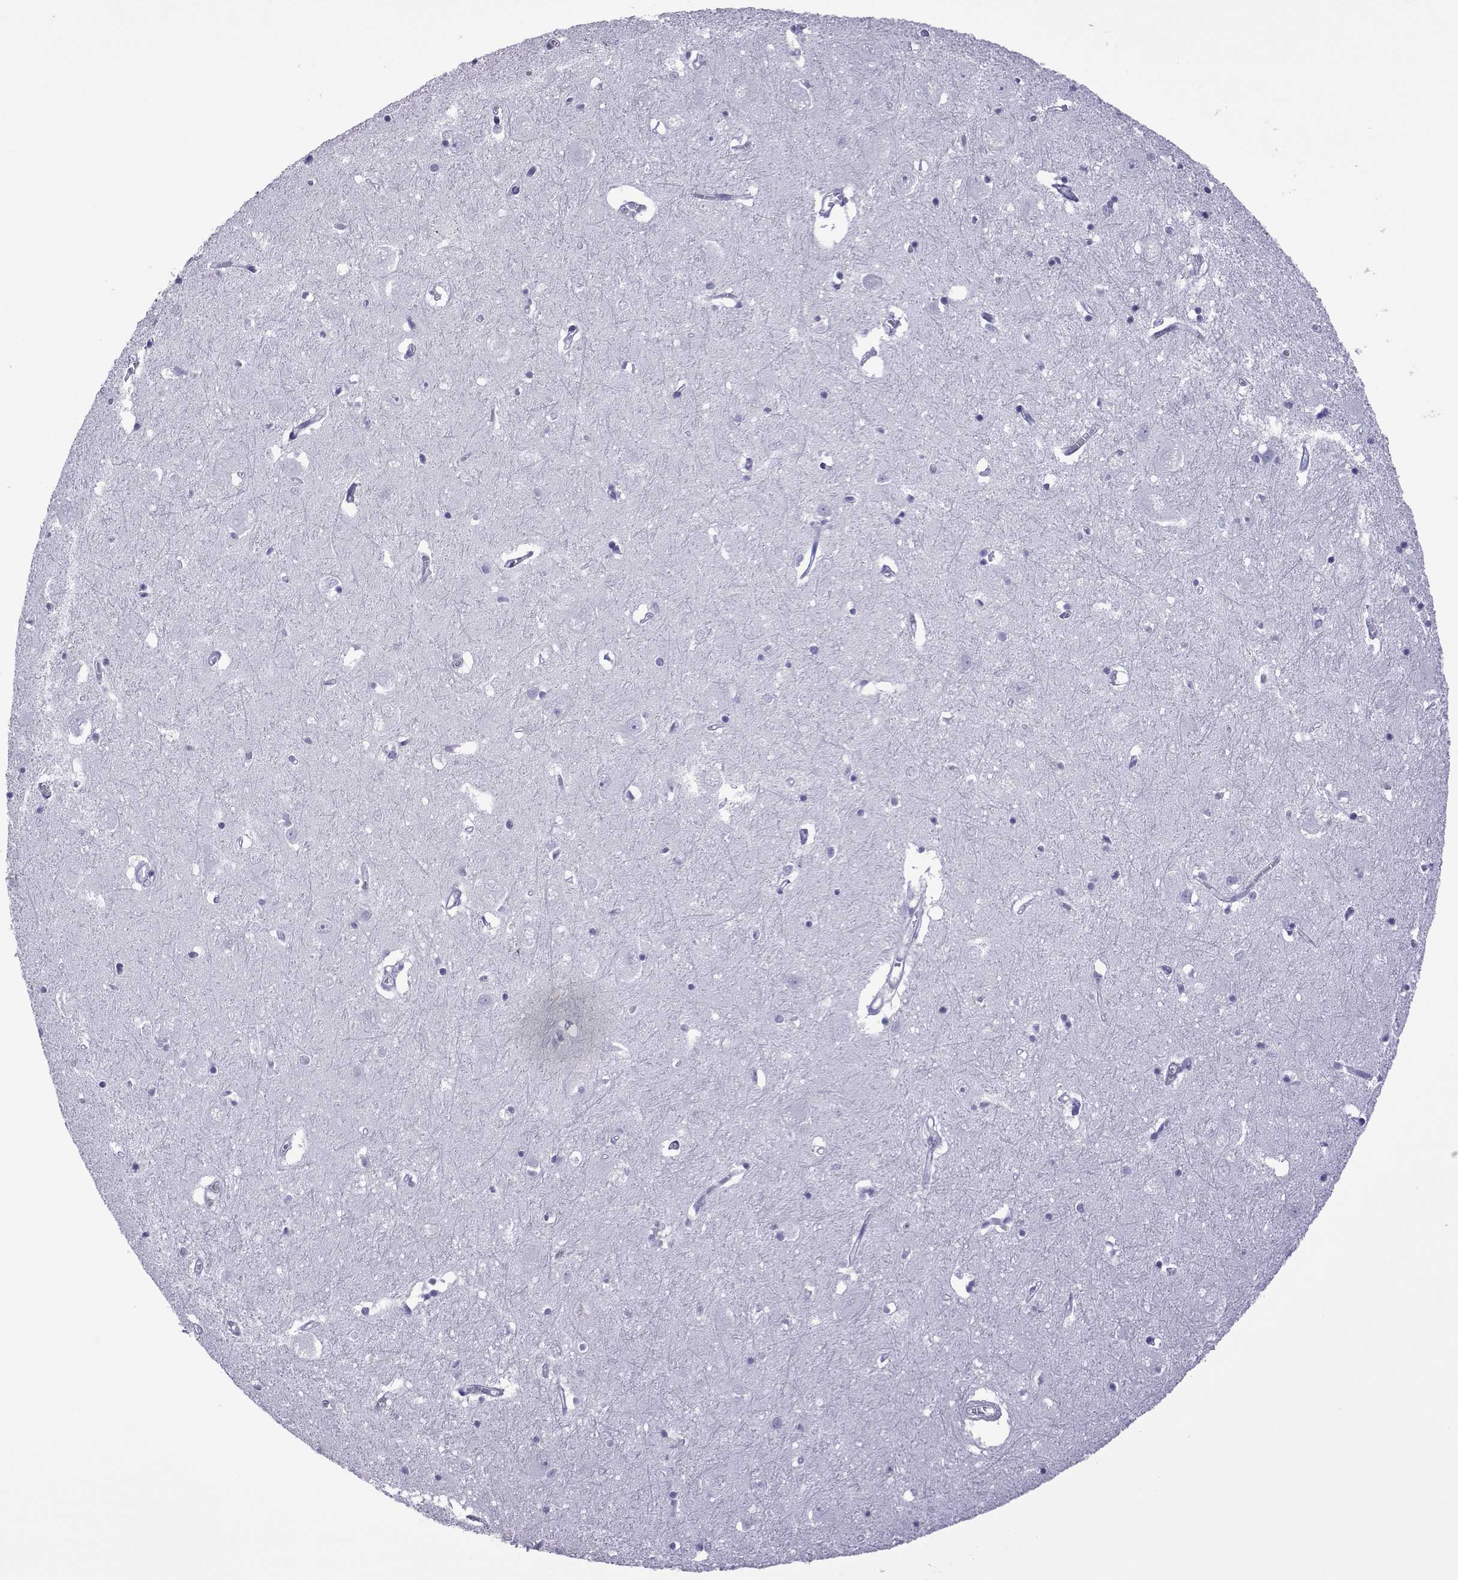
{"staining": {"intensity": "negative", "quantity": "none", "location": "none"}, "tissue": "caudate", "cell_type": "Glial cells", "image_type": "normal", "snomed": [{"axis": "morphology", "description": "Normal tissue, NOS"}, {"axis": "topography", "description": "Lateral ventricle wall"}], "caption": "Immunohistochemistry (IHC) photomicrograph of unremarkable caudate: caudate stained with DAB reveals no significant protein expression in glial cells.", "gene": "SPANXA1", "patient": {"sex": "male", "age": 54}}